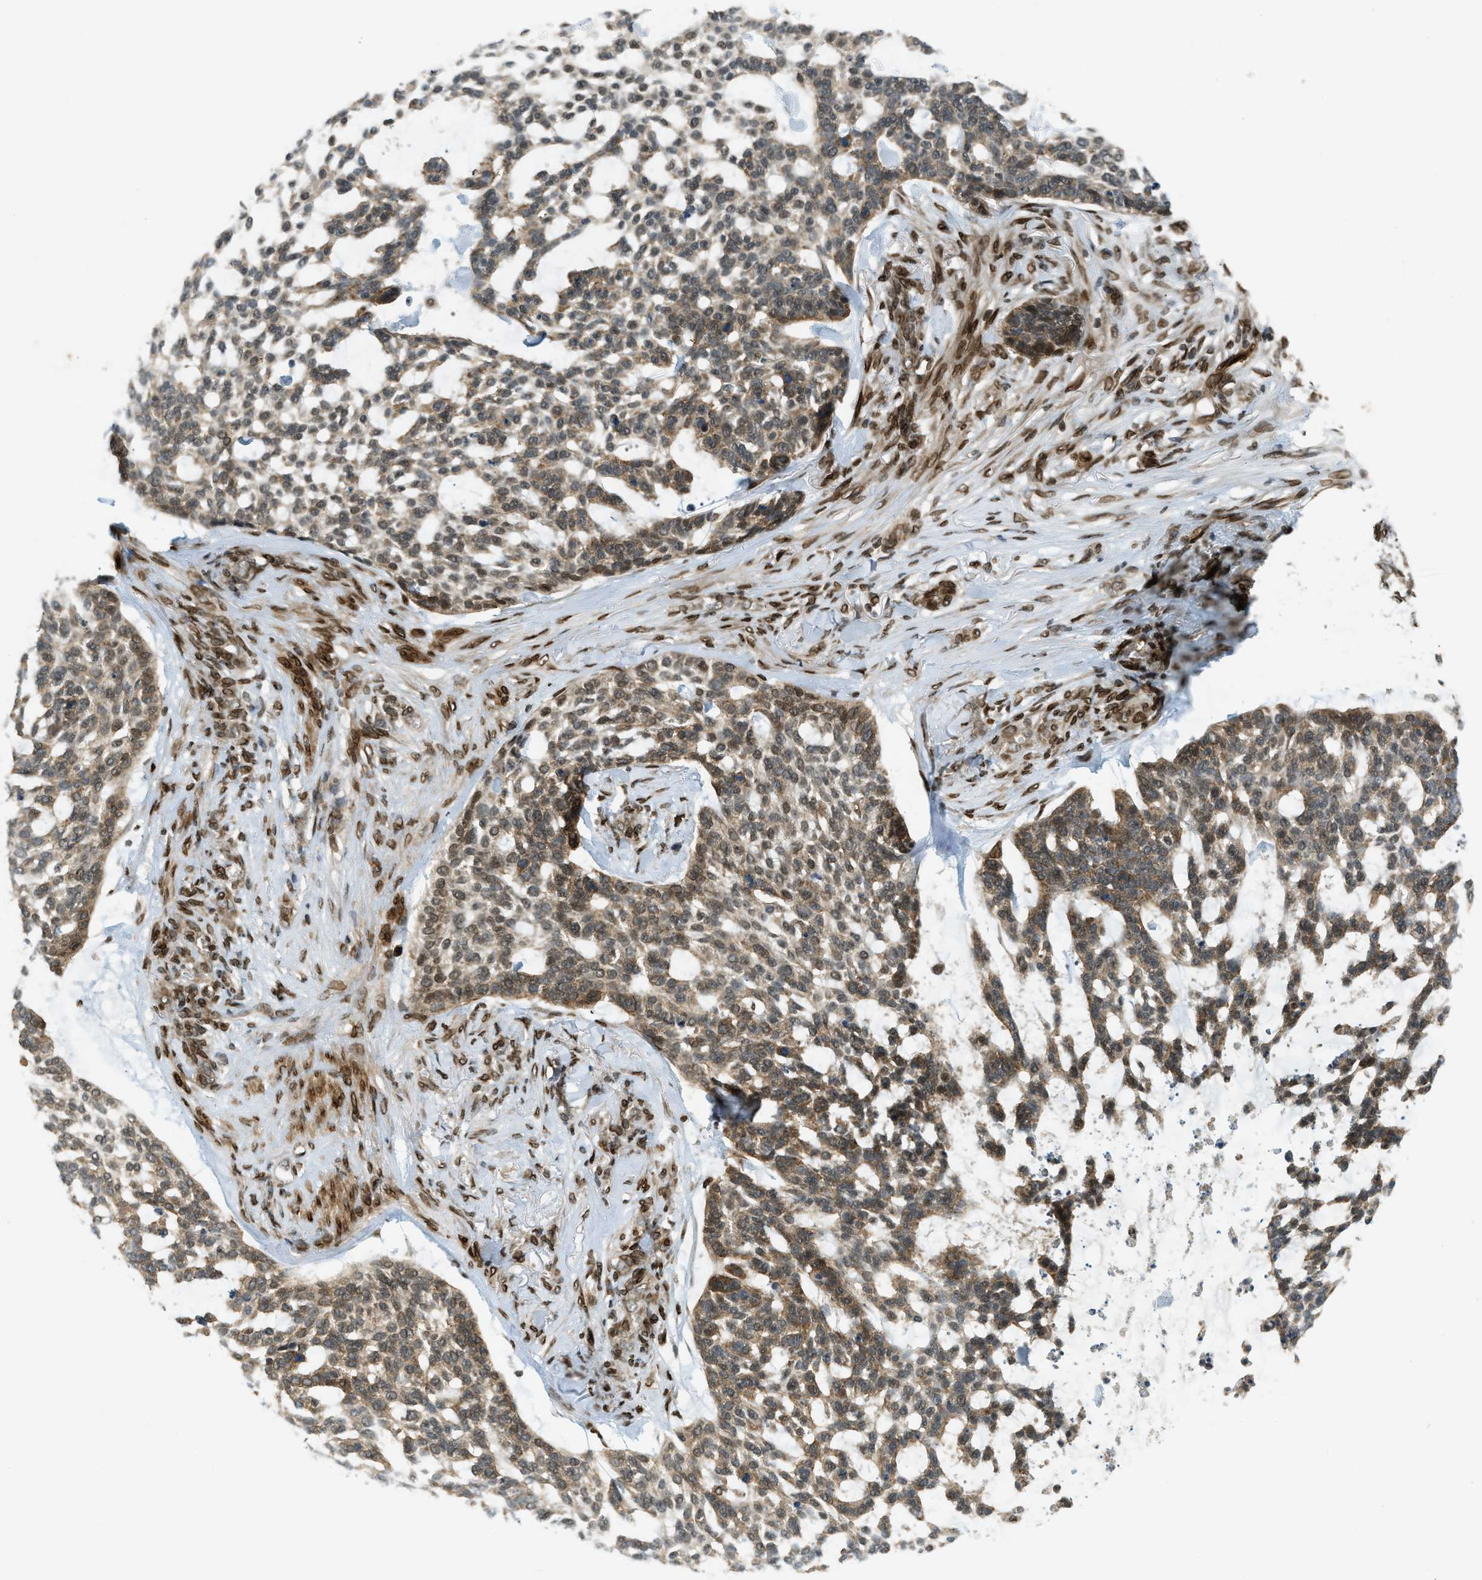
{"staining": {"intensity": "moderate", "quantity": "25%-75%", "location": "cytoplasmic/membranous"}, "tissue": "skin cancer", "cell_type": "Tumor cells", "image_type": "cancer", "snomed": [{"axis": "morphology", "description": "Basal cell carcinoma"}, {"axis": "topography", "description": "Skin"}], "caption": "A photomicrograph of human skin basal cell carcinoma stained for a protein shows moderate cytoplasmic/membranous brown staining in tumor cells. Using DAB (brown) and hematoxylin (blue) stains, captured at high magnification using brightfield microscopy.", "gene": "SYNE1", "patient": {"sex": "female", "age": 64}}